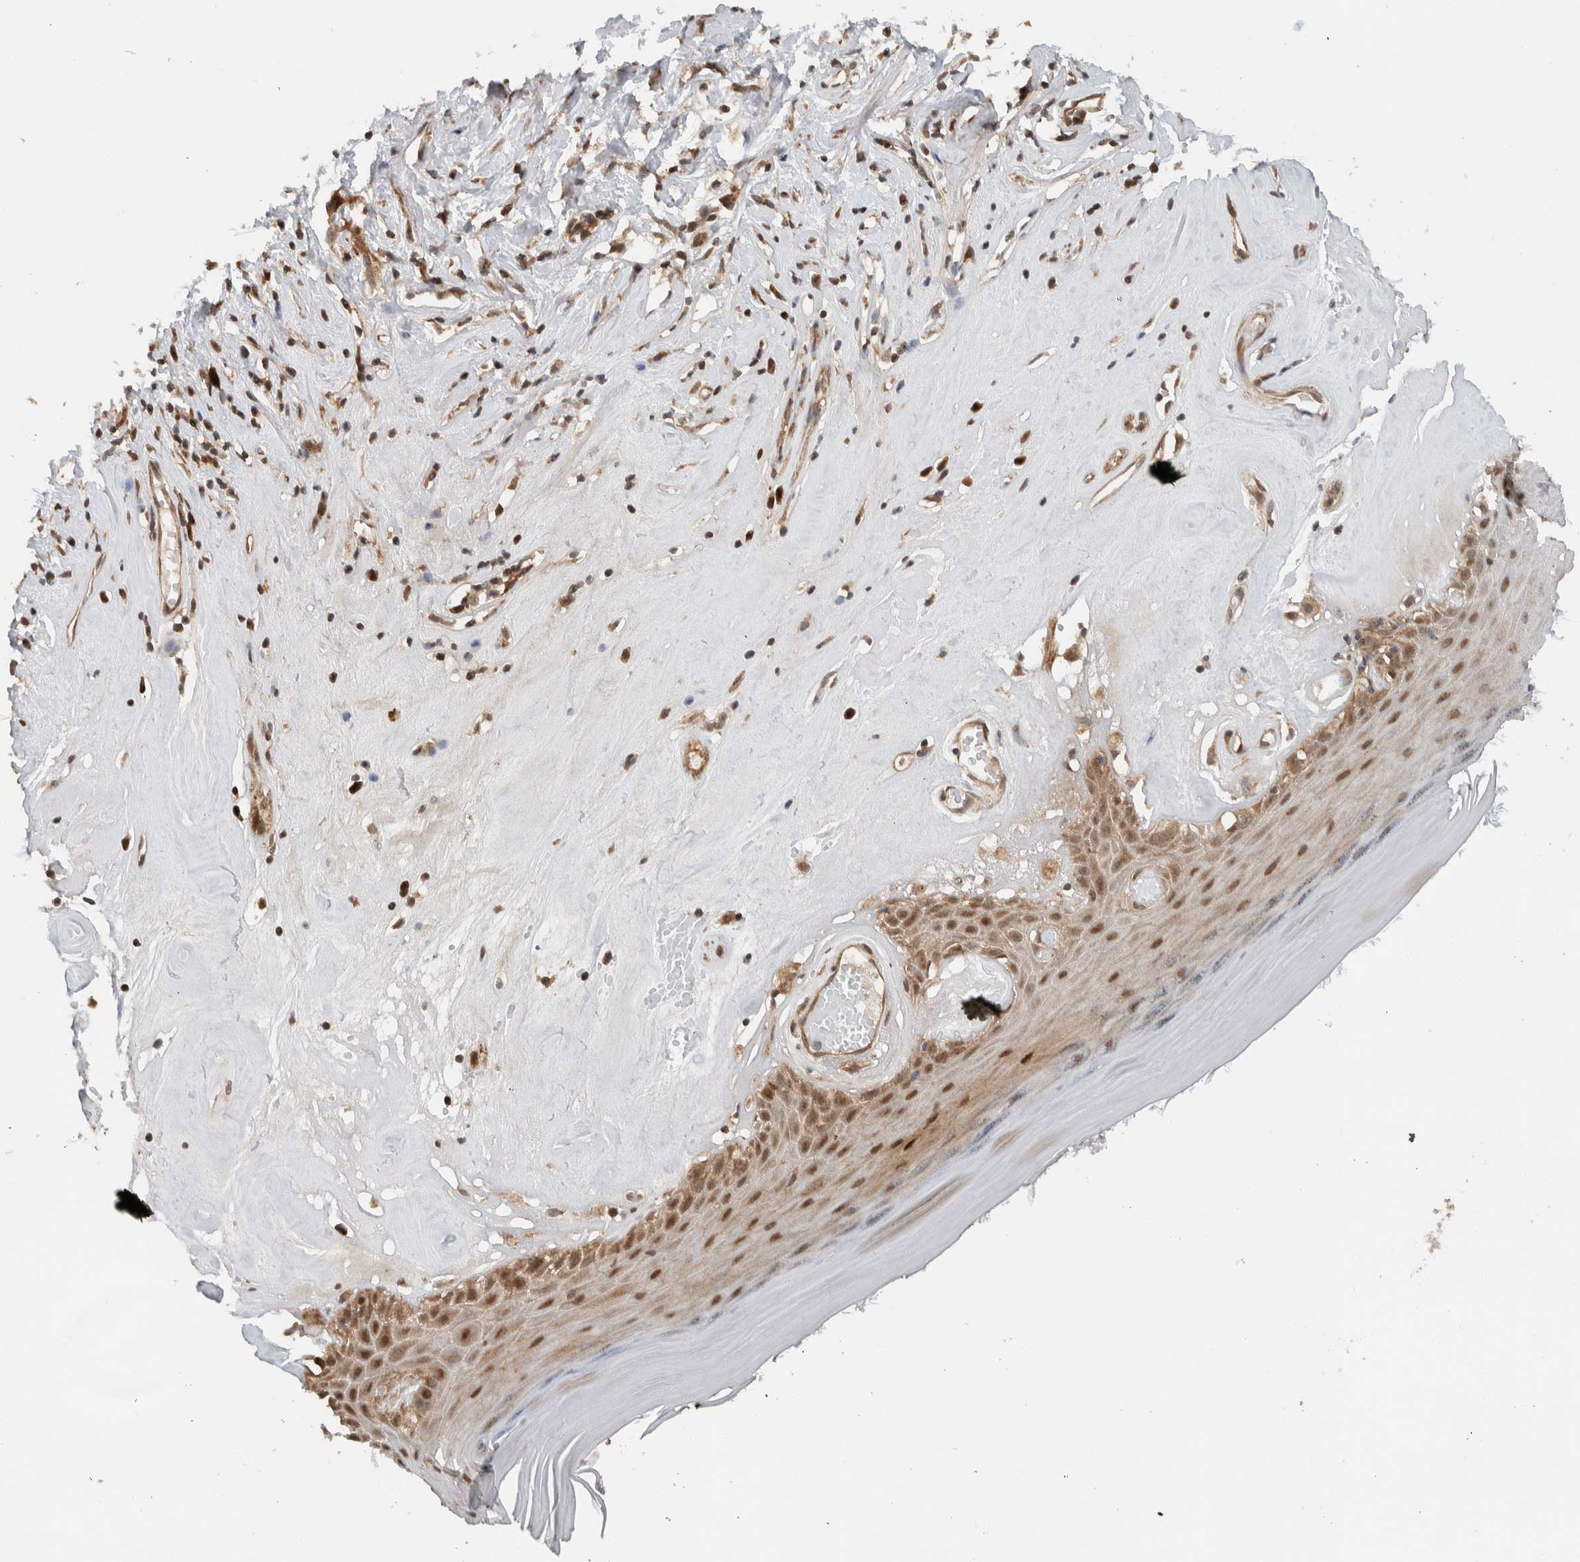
{"staining": {"intensity": "moderate", "quantity": "25%-75%", "location": "cytoplasmic/membranous,nuclear"}, "tissue": "skin", "cell_type": "Epidermal cells", "image_type": "normal", "snomed": [{"axis": "morphology", "description": "Normal tissue, NOS"}, {"axis": "morphology", "description": "Inflammation, NOS"}, {"axis": "topography", "description": "Vulva"}], "caption": "Epidermal cells display medium levels of moderate cytoplasmic/membranous,nuclear expression in approximately 25%-75% of cells in benign skin. (DAB IHC with brightfield microscopy, high magnification).", "gene": "KLHL6", "patient": {"sex": "female", "age": 84}}